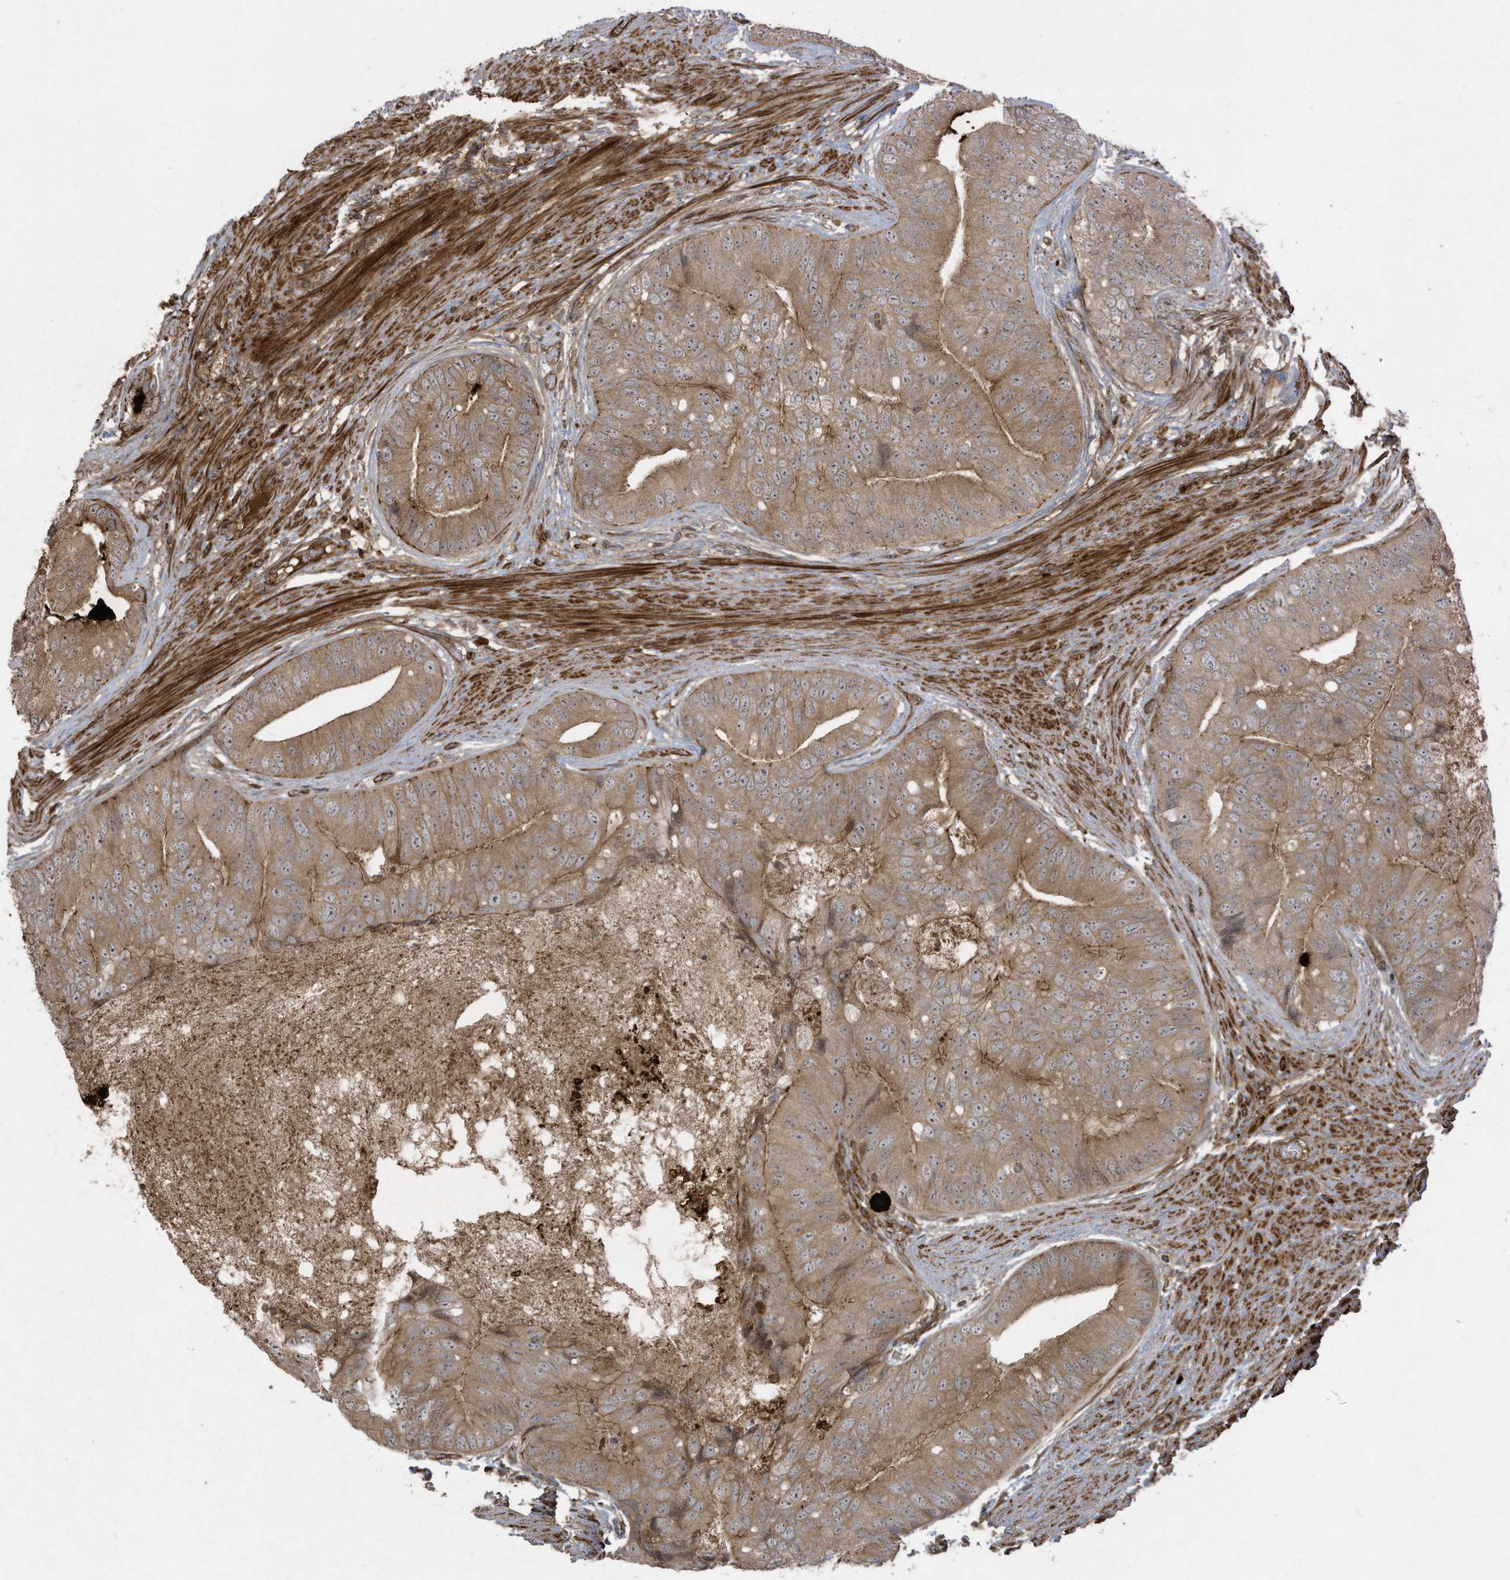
{"staining": {"intensity": "moderate", "quantity": ">75%", "location": "cytoplasmic/membranous"}, "tissue": "prostate cancer", "cell_type": "Tumor cells", "image_type": "cancer", "snomed": [{"axis": "morphology", "description": "Adenocarcinoma, High grade"}, {"axis": "topography", "description": "Prostate"}], "caption": "Adenocarcinoma (high-grade) (prostate) was stained to show a protein in brown. There is medium levels of moderate cytoplasmic/membranous positivity in about >75% of tumor cells.", "gene": "DDIT4", "patient": {"sex": "male", "age": 70}}